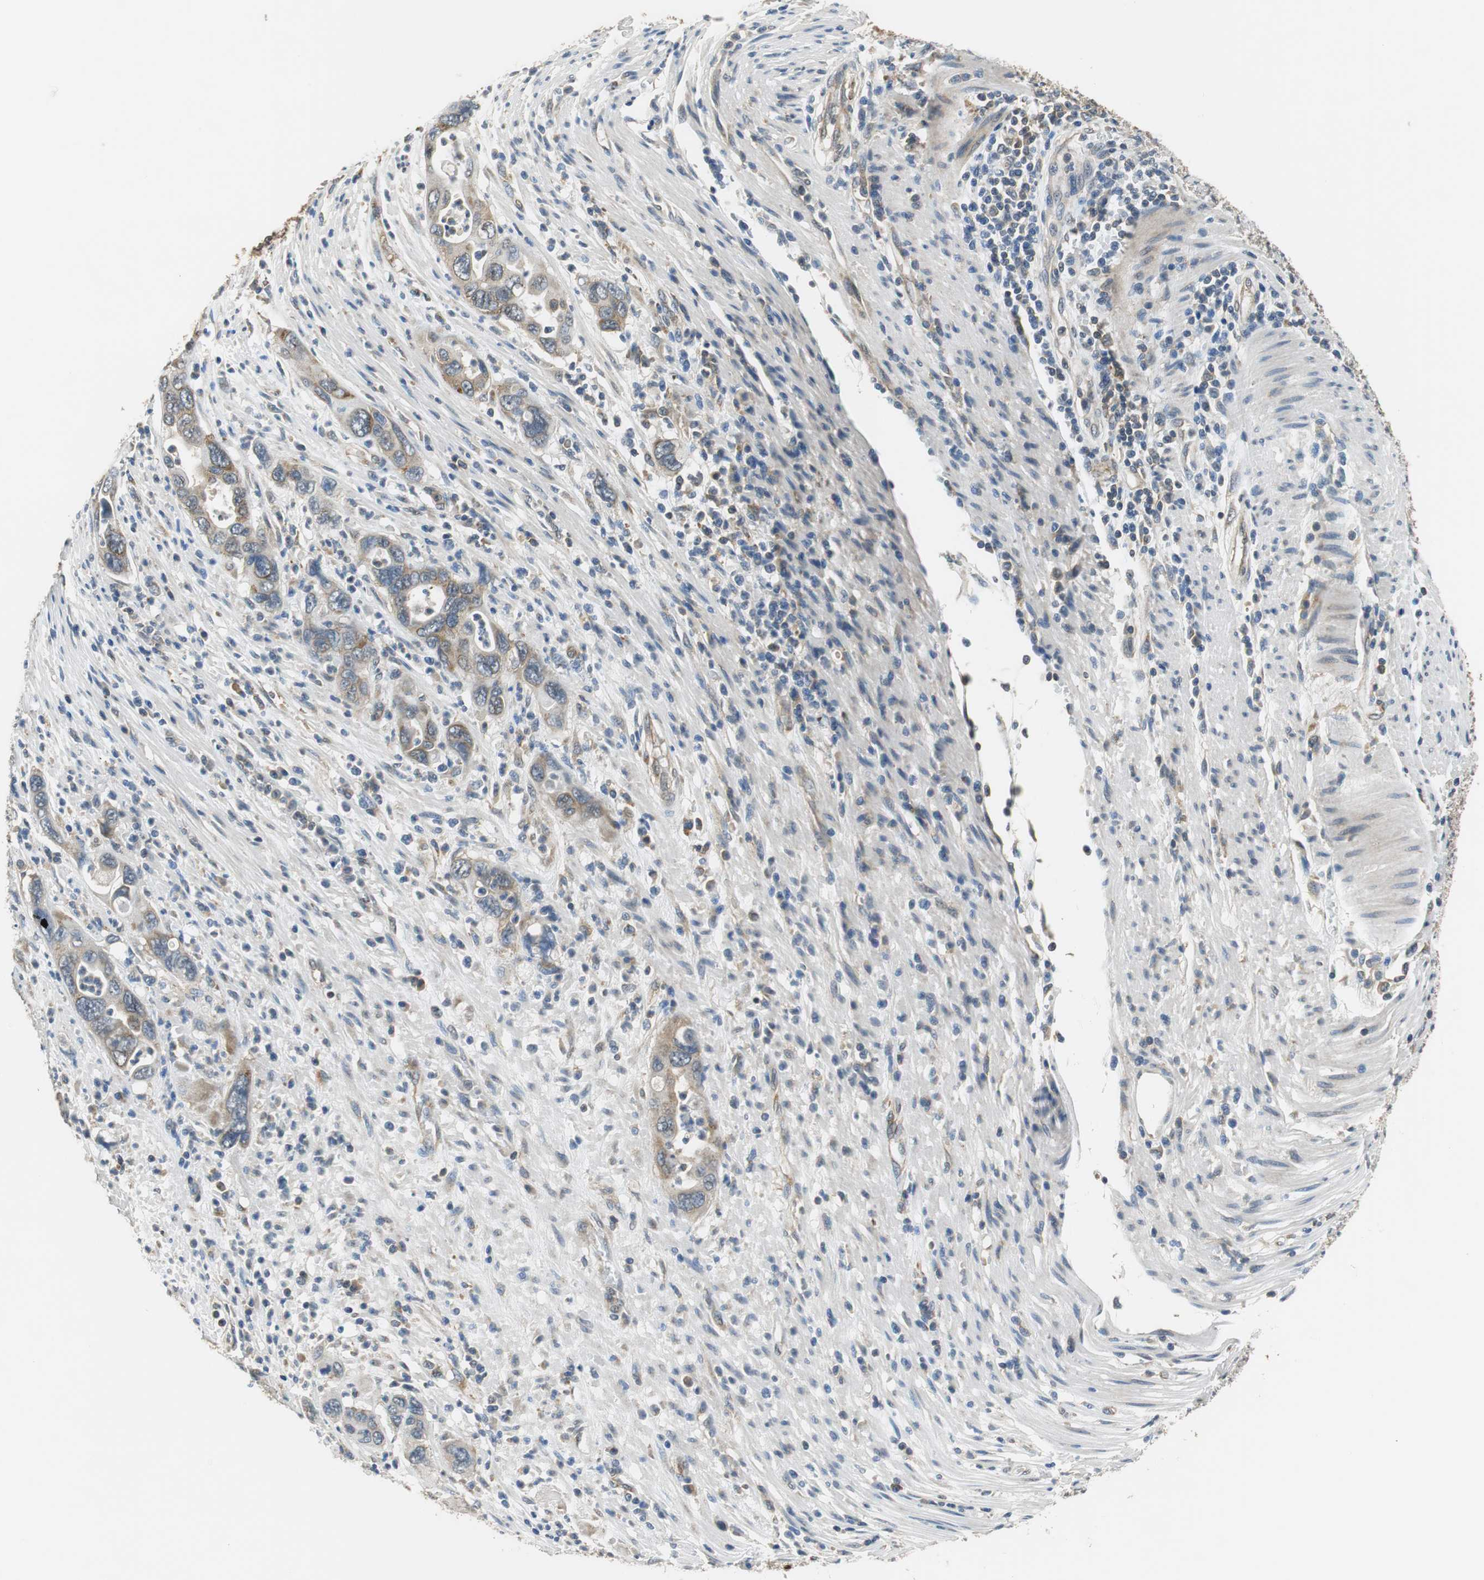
{"staining": {"intensity": "moderate", "quantity": ">75%", "location": "cytoplasmic/membranous"}, "tissue": "pancreatic cancer", "cell_type": "Tumor cells", "image_type": "cancer", "snomed": [{"axis": "morphology", "description": "Adenocarcinoma, NOS"}, {"axis": "topography", "description": "Pancreas"}], "caption": "This photomicrograph displays immunohistochemistry staining of pancreatic cancer, with medium moderate cytoplasmic/membranous expression in approximately >75% of tumor cells.", "gene": "CNOT3", "patient": {"sex": "female", "age": 71}}